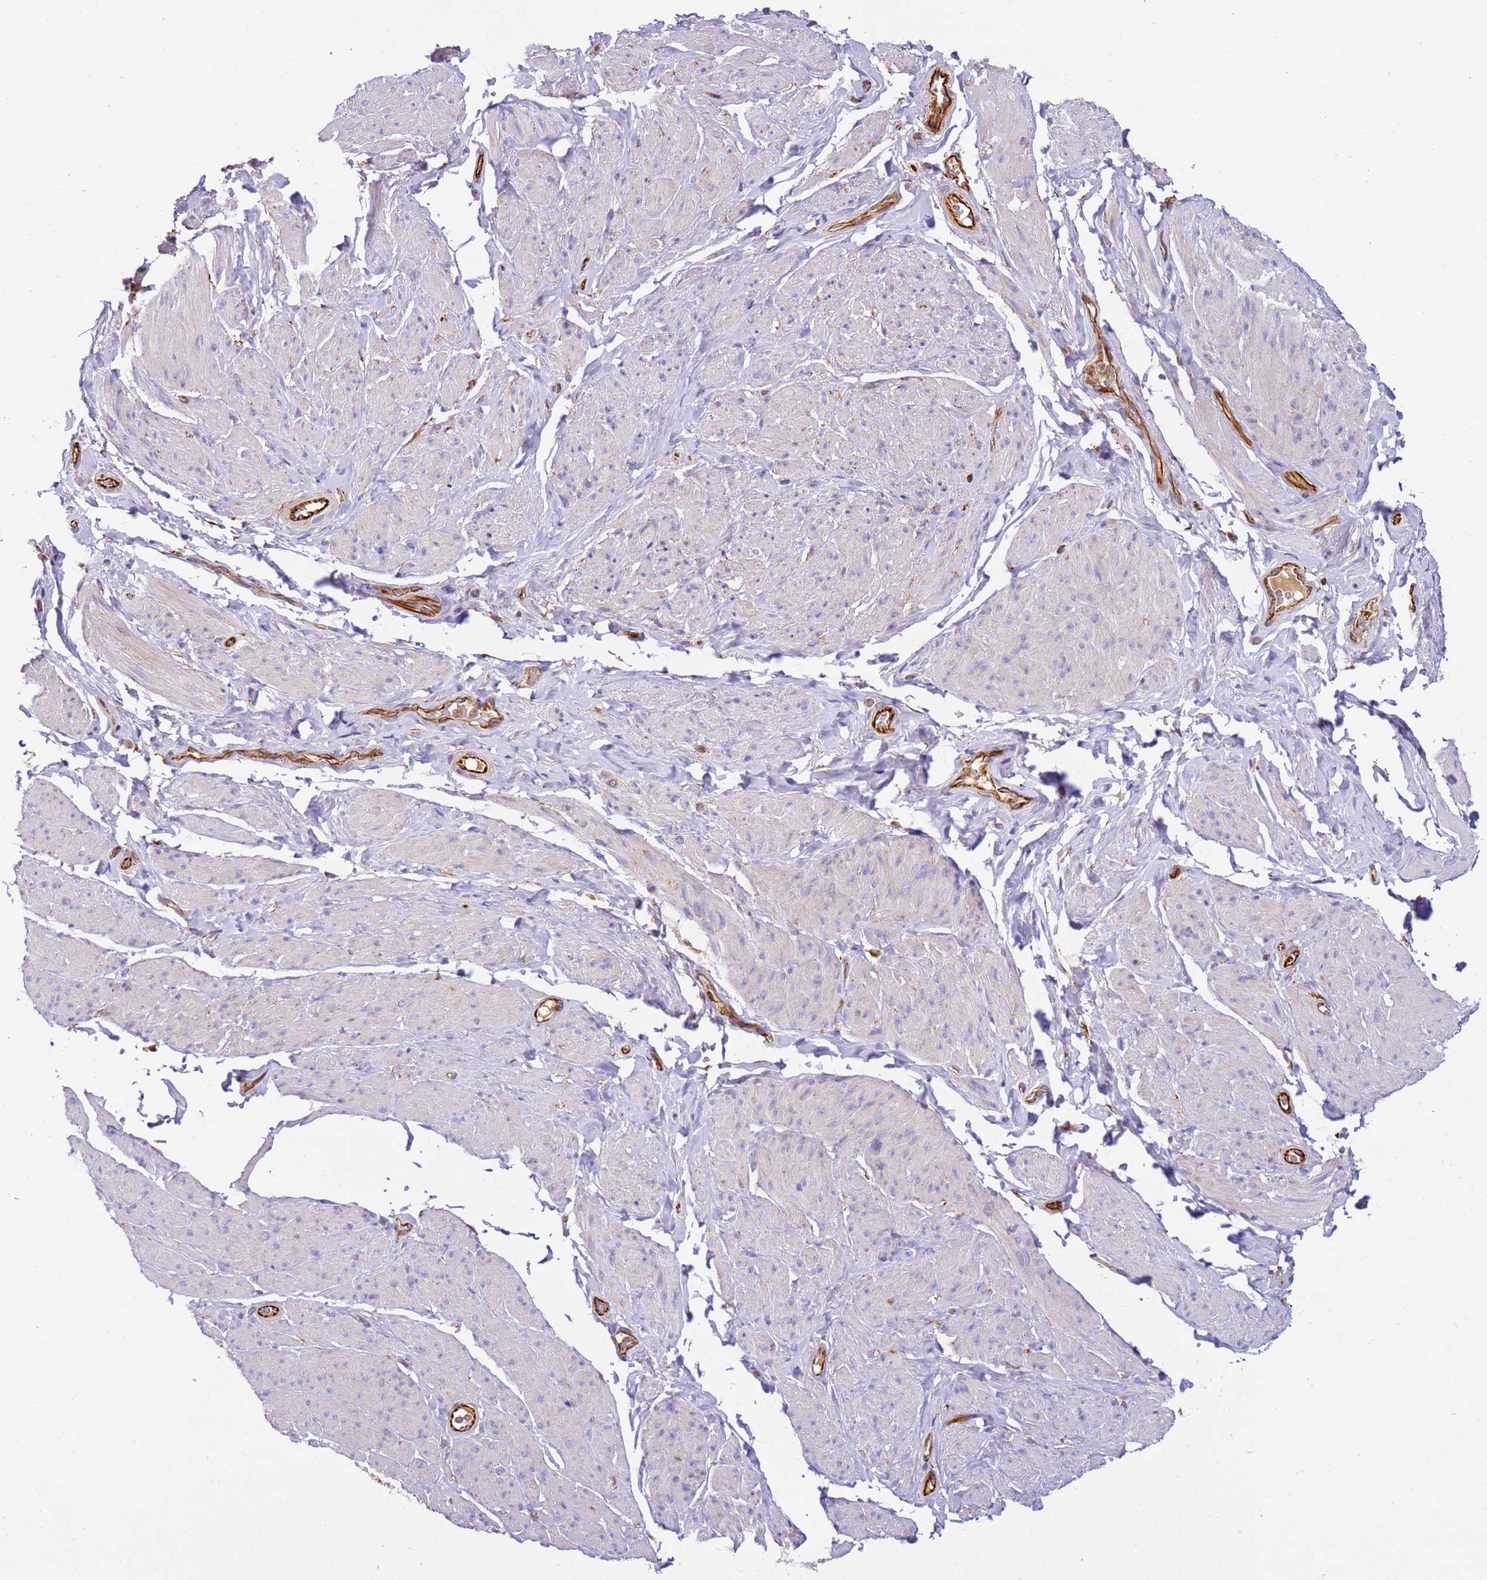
{"staining": {"intensity": "negative", "quantity": "none", "location": "none"}, "tissue": "smooth muscle", "cell_type": "Smooth muscle cells", "image_type": "normal", "snomed": [{"axis": "morphology", "description": "Normal tissue, NOS"}, {"axis": "topography", "description": "Smooth muscle"}, {"axis": "topography", "description": "Peripheral nerve tissue"}], "caption": "Immunohistochemistry photomicrograph of benign smooth muscle stained for a protein (brown), which exhibits no positivity in smooth muscle cells.", "gene": "MRPL20", "patient": {"sex": "male", "age": 69}}